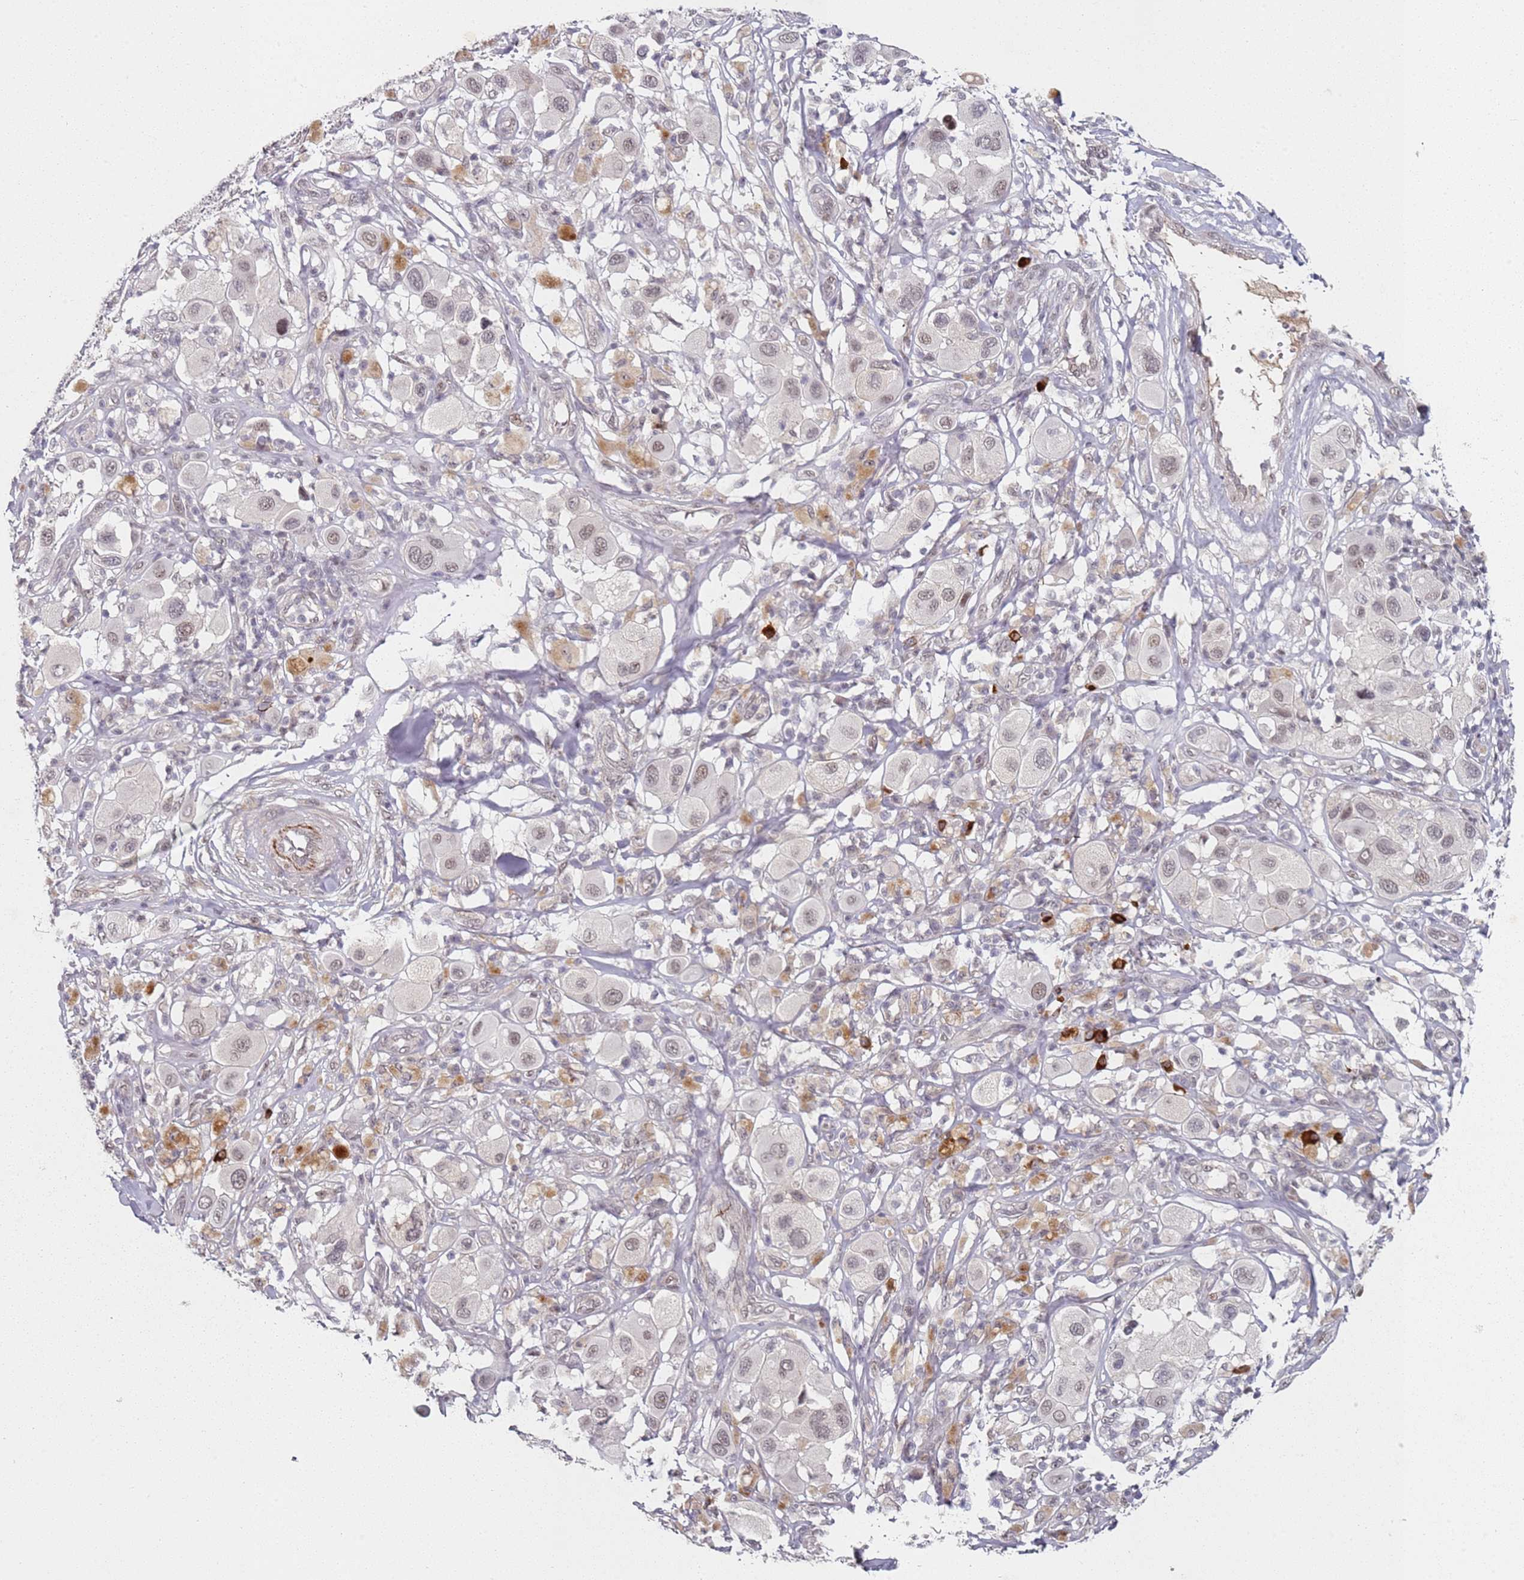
{"staining": {"intensity": "moderate", "quantity": "25%-75%", "location": "nuclear"}, "tissue": "melanoma", "cell_type": "Tumor cells", "image_type": "cancer", "snomed": [{"axis": "morphology", "description": "Malignant melanoma, Metastatic site"}, {"axis": "topography", "description": "Skin"}], "caption": "Immunohistochemical staining of melanoma exhibits medium levels of moderate nuclear staining in approximately 25%-75% of tumor cells.", "gene": "ATF6B", "patient": {"sex": "male", "age": 41}}